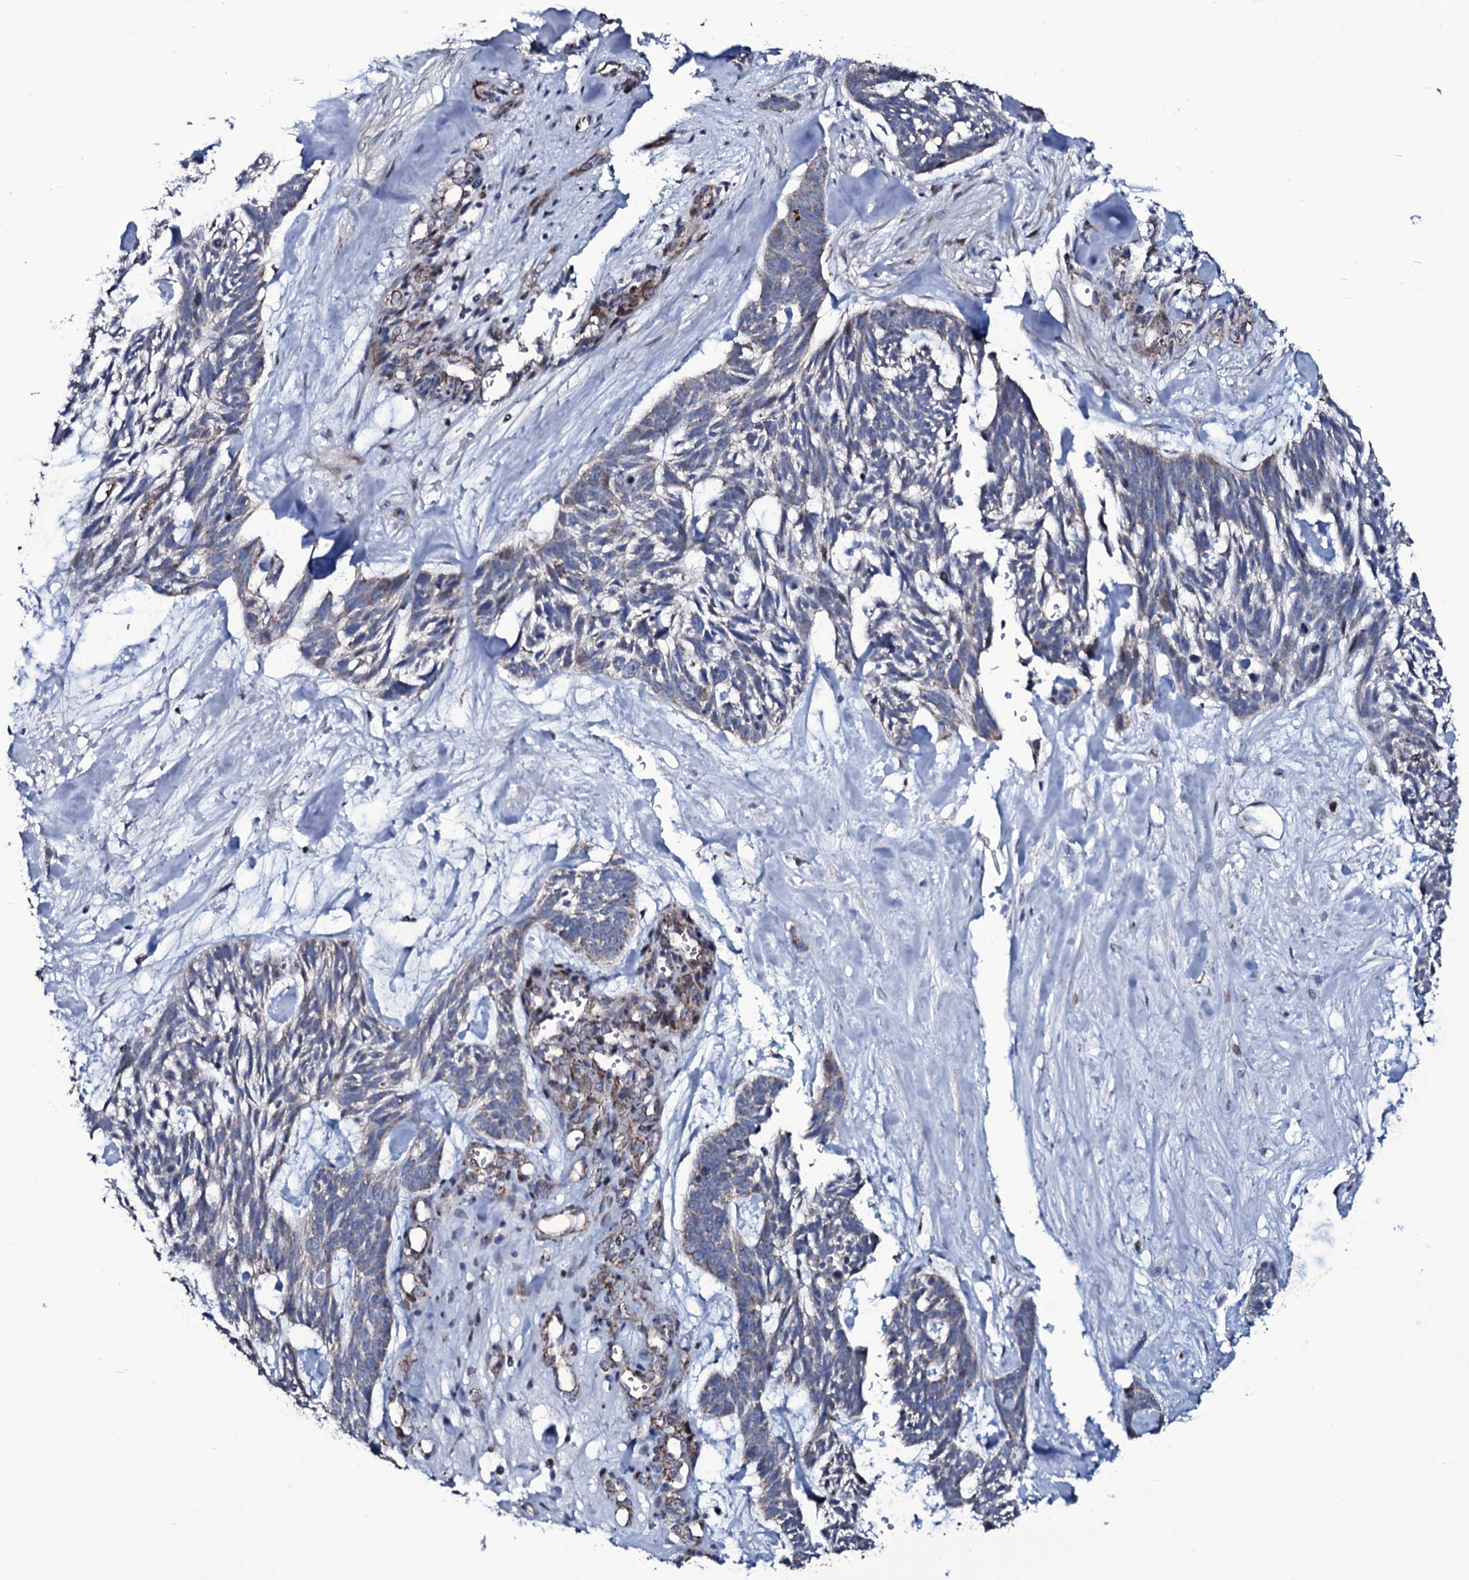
{"staining": {"intensity": "weak", "quantity": "<25%", "location": "cytoplasmic/membranous"}, "tissue": "skin cancer", "cell_type": "Tumor cells", "image_type": "cancer", "snomed": [{"axis": "morphology", "description": "Basal cell carcinoma"}, {"axis": "topography", "description": "Skin"}], "caption": "A micrograph of skin cancer stained for a protein exhibits no brown staining in tumor cells.", "gene": "WIPF3", "patient": {"sex": "male", "age": 88}}